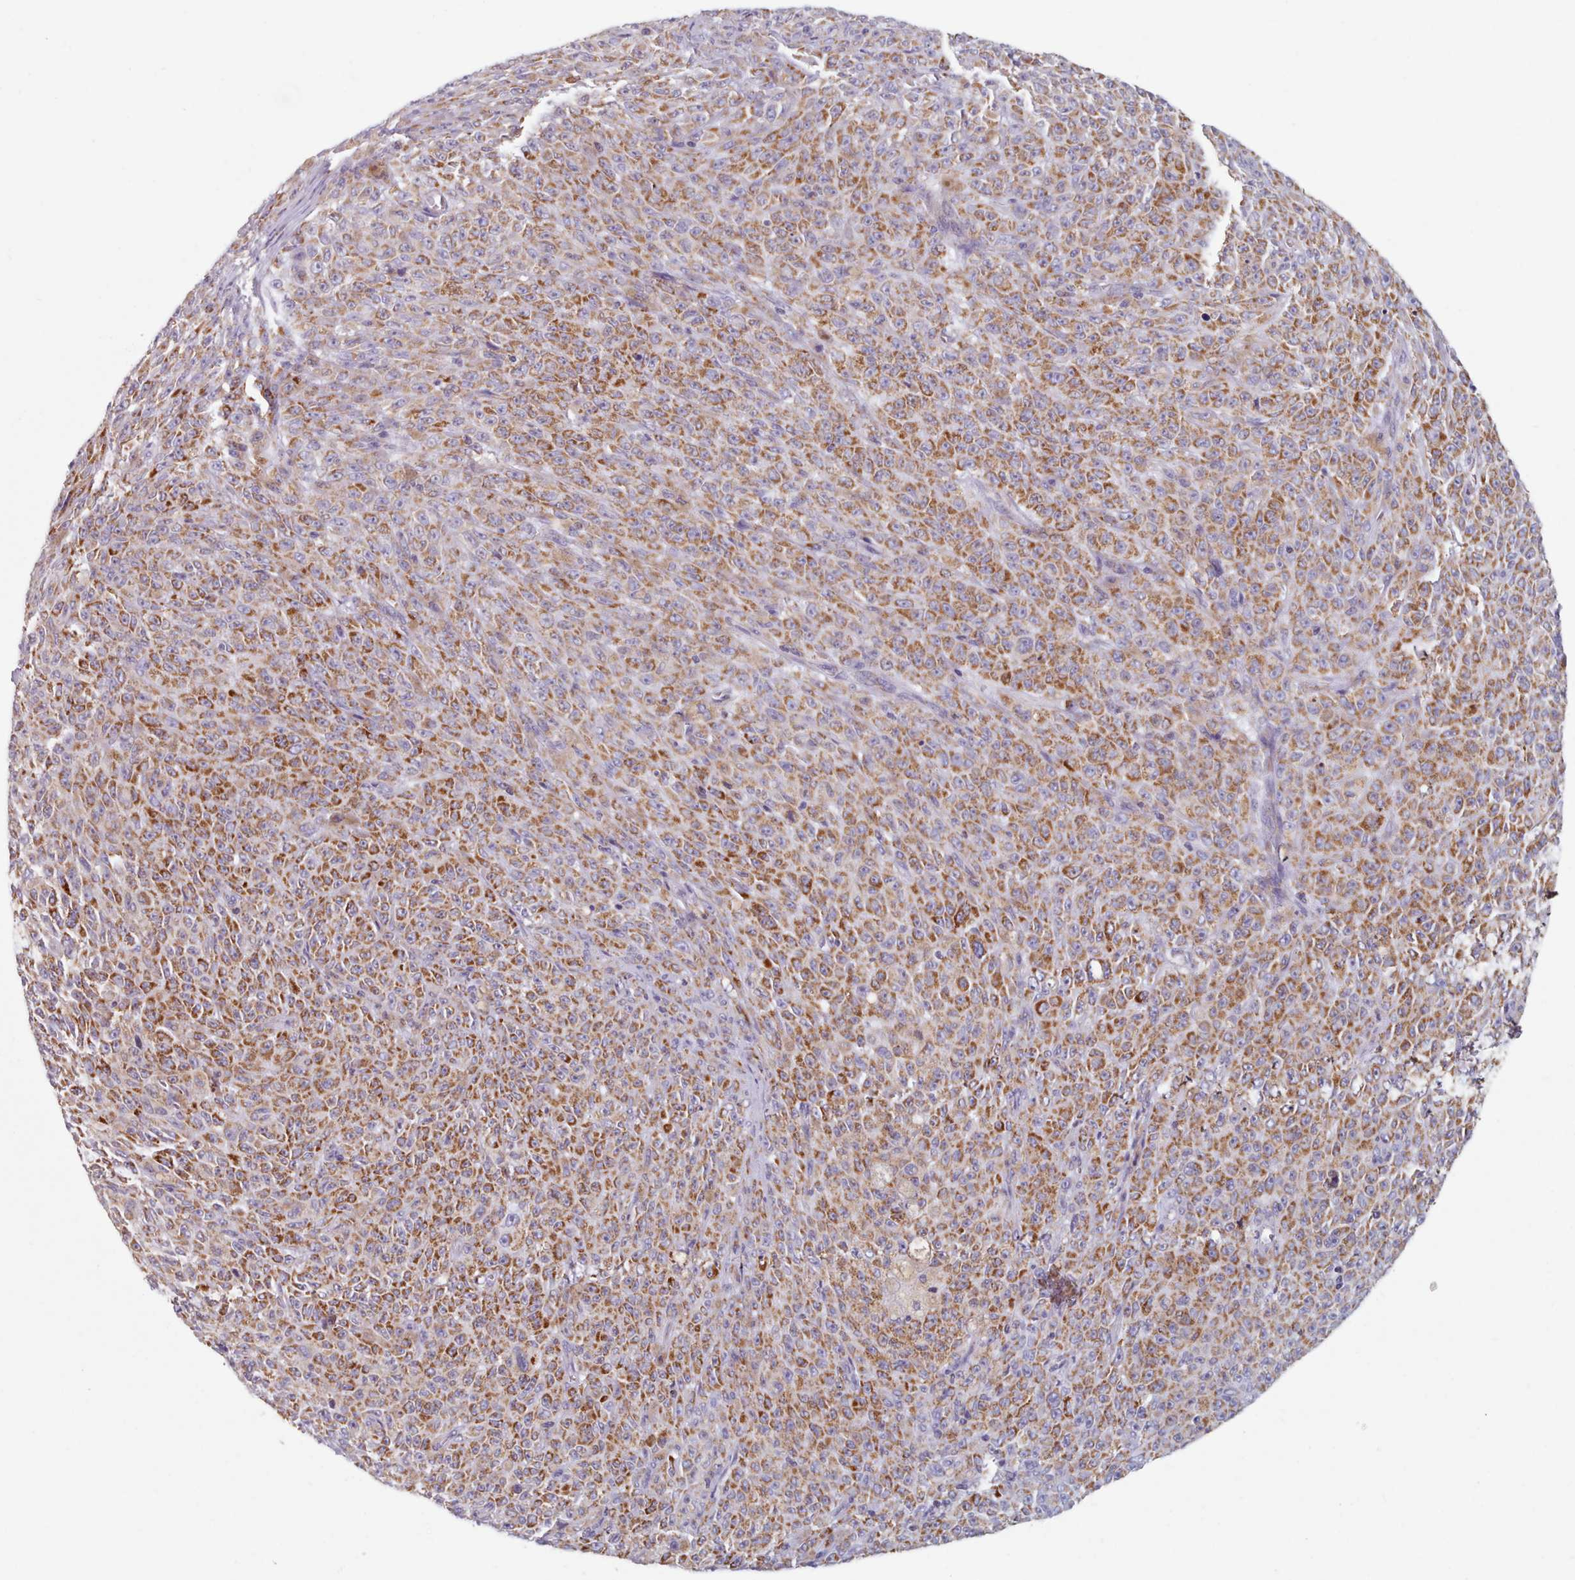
{"staining": {"intensity": "moderate", "quantity": ">75%", "location": "cytoplasmic/membranous"}, "tissue": "melanoma", "cell_type": "Tumor cells", "image_type": "cancer", "snomed": [{"axis": "morphology", "description": "Malignant melanoma, NOS"}, {"axis": "topography", "description": "Skin"}], "caption": "There is medium levels of moderate cytoplasmic/membranous expression in tumor cells of melanoma, as demonstrated by immunohistochemical staining (brown color).", "gene": "FAM170B", "patient": {"sex": "female", "age": 82}}